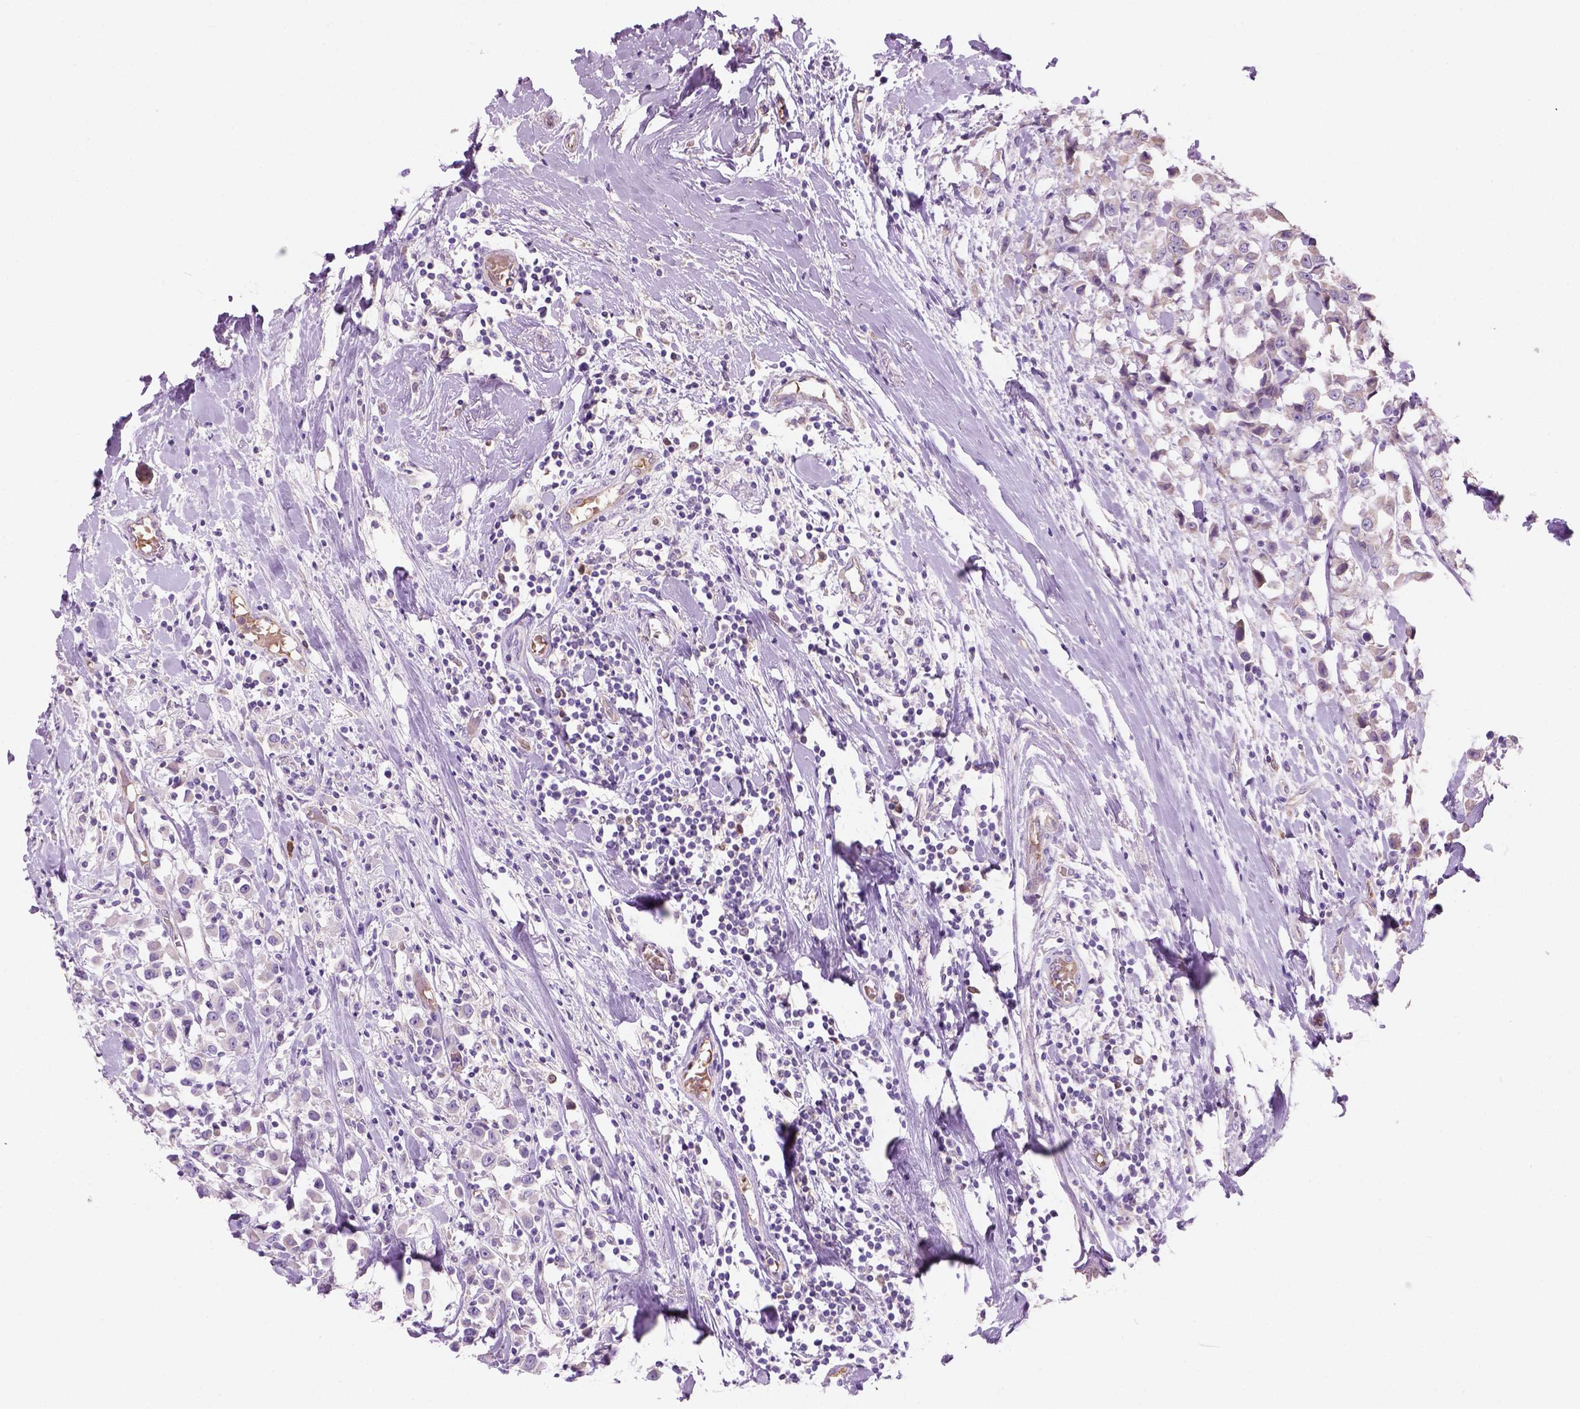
{"staining": {"intensity": "negative", "quantity": "none", "location": "none"}, "tissue": "breast cancer", "cell_type": "Tumor cells", "image_type": "cancer", "snomed": [{"axis": "morphology", "description": "Duct carcinoma"}, {"axis": "topography", "description": "Breast"}], "caption": "Breast intraductal carcinoma was stained to show a protein in brown. There is no significant positivity in tumor cells. (DAB immunohistochemistry (IHC) visualized using brightfield microscopy, high magnification).", "gene": "CD84", "patient": {"sex": "female", "age": 61}}